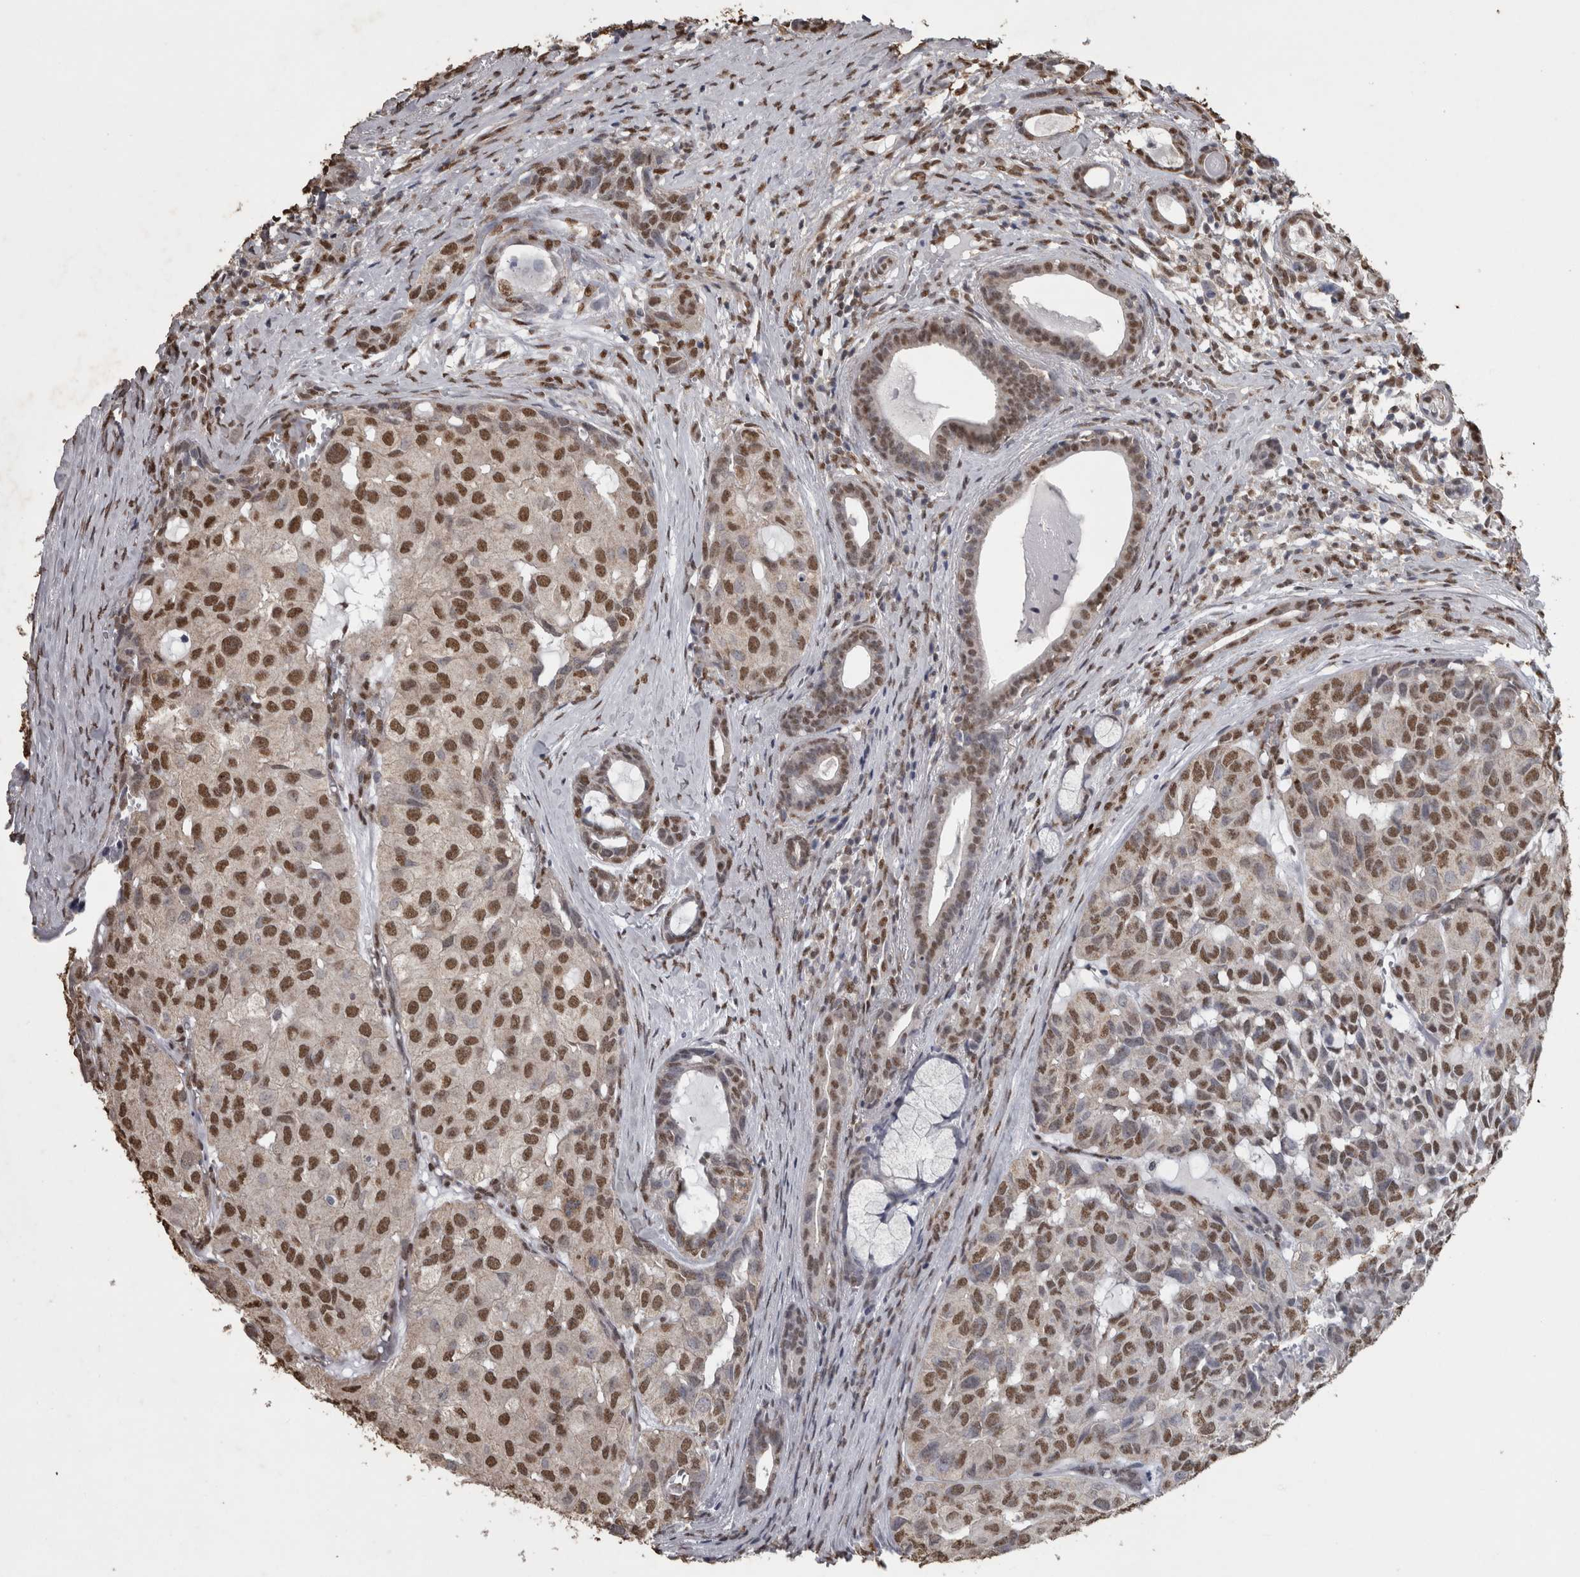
{"staining": {"intensity": "moderate", "quantity": ">75%", "location": "nuclear"}, "tissue": "head and neck cancer", "cell_type": "Tumor cells", "image_type": "cancer", "snomed": [{"axis": "morphology", "description": "Adenocarcinoma, NOS"}, {"axis": "topography", "description": "Salivary gland, NOS"}, {"axis": "topography", "description": "Head-Neck"}], "caption": "IHC staining of adenocarcinoma (head and neck), which reveals medium levels of moderate nuclear expression in approximately >75% of tumor cells indicating moderate nuclear protein positivity. The staining was performed using DAB (brown) for protein detection and nuclei were counterstained in hematoxylin (blue).", "gene": "SMAD7", "patient": {"sex": "female", "age": 76}}